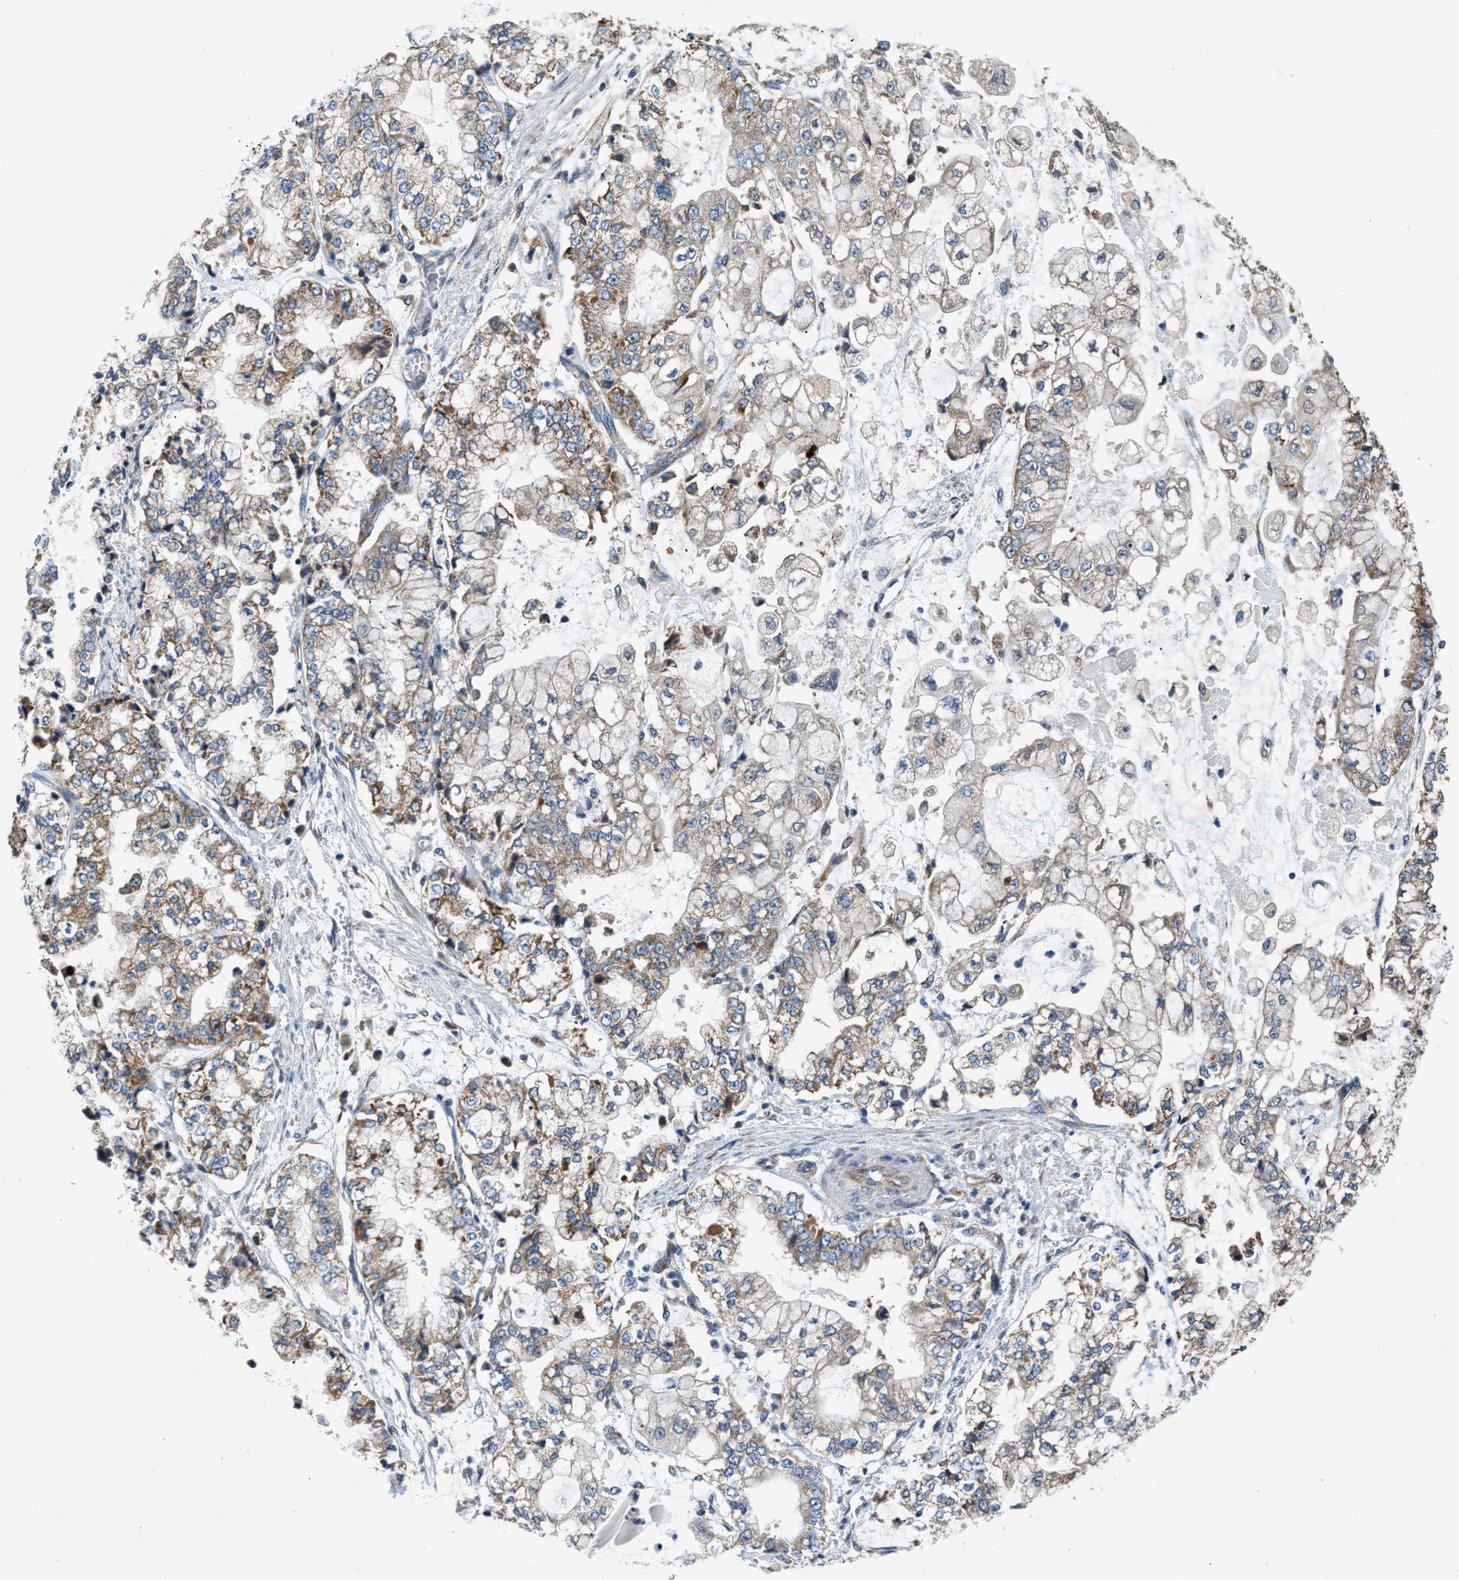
{"staining": {"intensity": "moderate", "quantity": ">75%", "location": "cytoplasmic/membranous"}, "tissue": "stomach cancer", "cell_type": "Tumor cells", "image_type": "cancer", "snomed": [{"axis": "morphology", "description": "Adenocarcinoma, NOS"}, {"axis": "topography", "description": "Stomach"}], "caption": "Immunohistochemical staining of human adenocarcinoma (stomach) demonstrates moderate cytoplasmic/membranous protein positivity in about >75% of tumor cells. (DAB = brown stain, brightfield microscopy at high magnification).", "gene": "TMEM150A", "patient": {"sex": "male", "age": 76}}